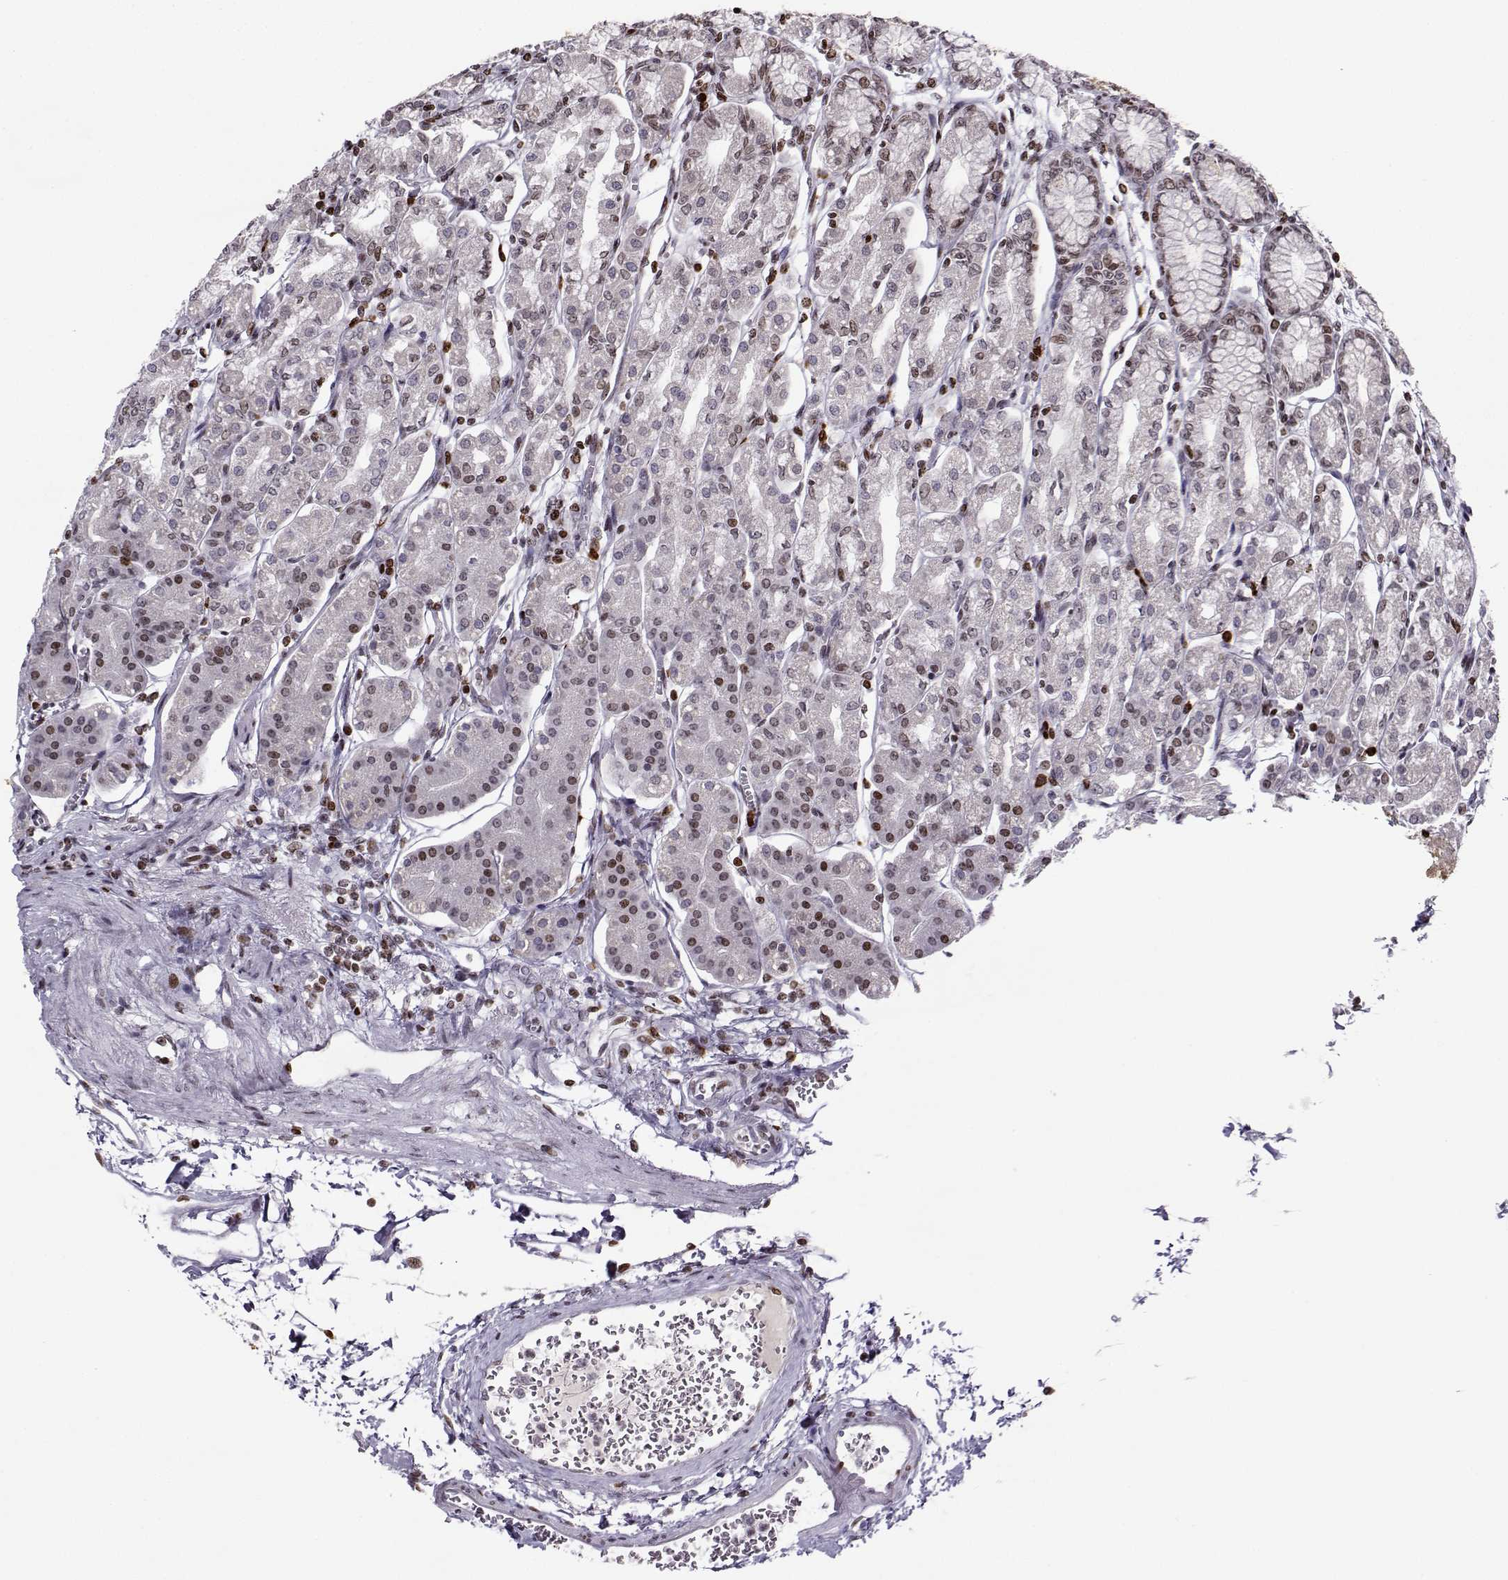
{"staining": {"intensity": "moderate", "quantity": "<25%", "location": "nuclear"}, "tissue": "stomach", "cell_type": "Glandular cells", "image_type": "normal", "snomed": [{"axis": "morphology", "description": "Normal tissue, NOS"}, {"axis": "topography", "description": "Skeletal muscle"}, {"axis": "topography", "description": "Stomach"}], "caption": "A brown stain labels moderate nuclear positivity of a protein in glandular cells of normal human stomach. The staining was performed using DAB (3,3'-diaminobenzidine), with brown indicating positive protein expression. Nuclei are stained blue with hematoxylin.", "gene": "ZNF19", "patient": {"sex": "female", "age": 57}}